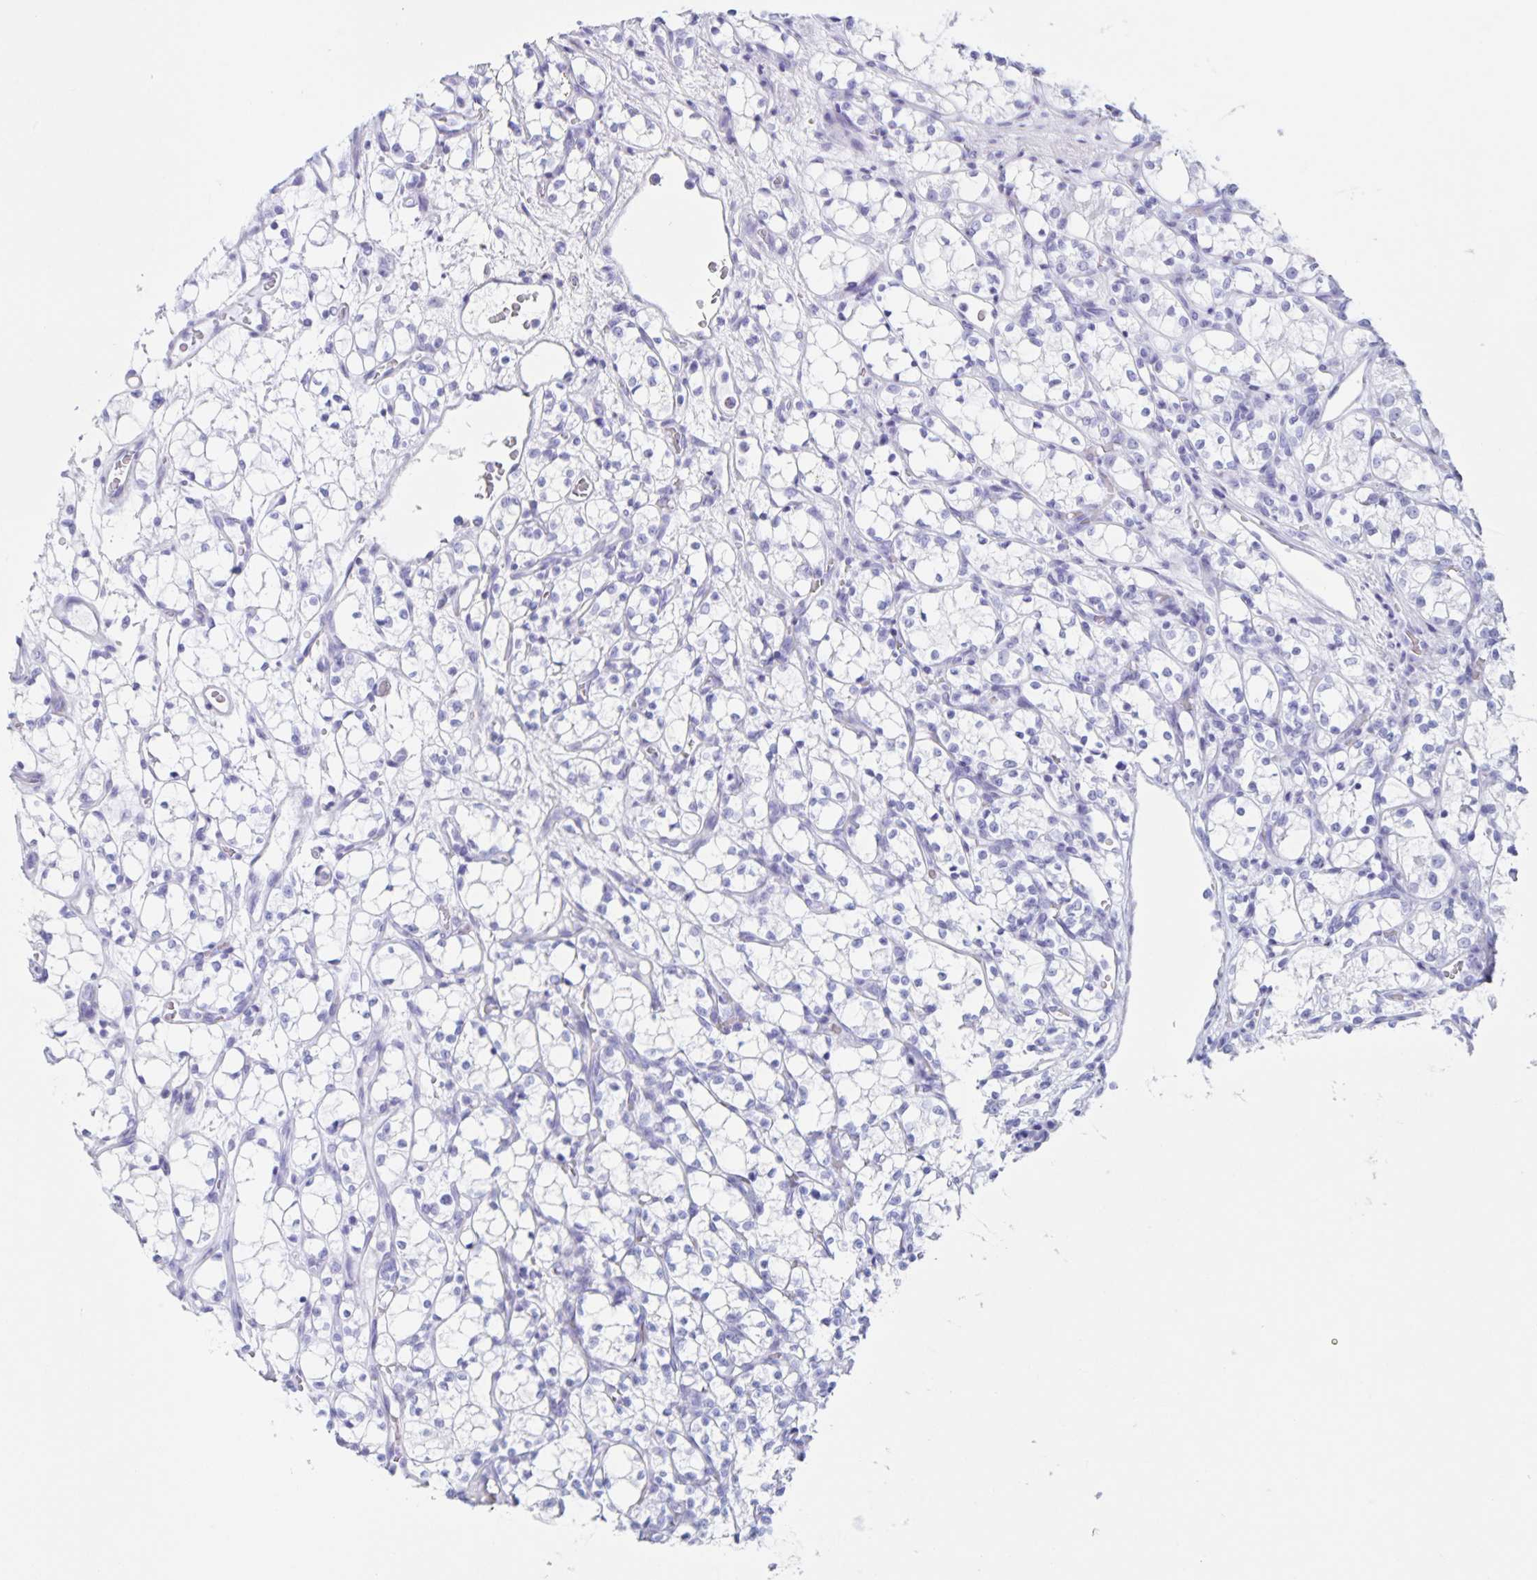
{"staining": {"intensity": "negative", "quantity": "none", "location": "none"}, "tissue": "renal cancer", "cell_type": "Tumor cells", "image_type": "cancer", "snomed": [{"axis": "morphology", "description": "Adenocarcinoma, NOS"}, {"axis": "topography", "description": "Kidney"}], "caption": "Renal cancer was stained to show a protein in brown. There is no significant positivity in tumor cells. (DAB immunohistochemistry (IHC) visualized using brightfield microscopy, high magnification).", "gene": "C12orf56", "patient": {"sex": "female", "age": 69}}